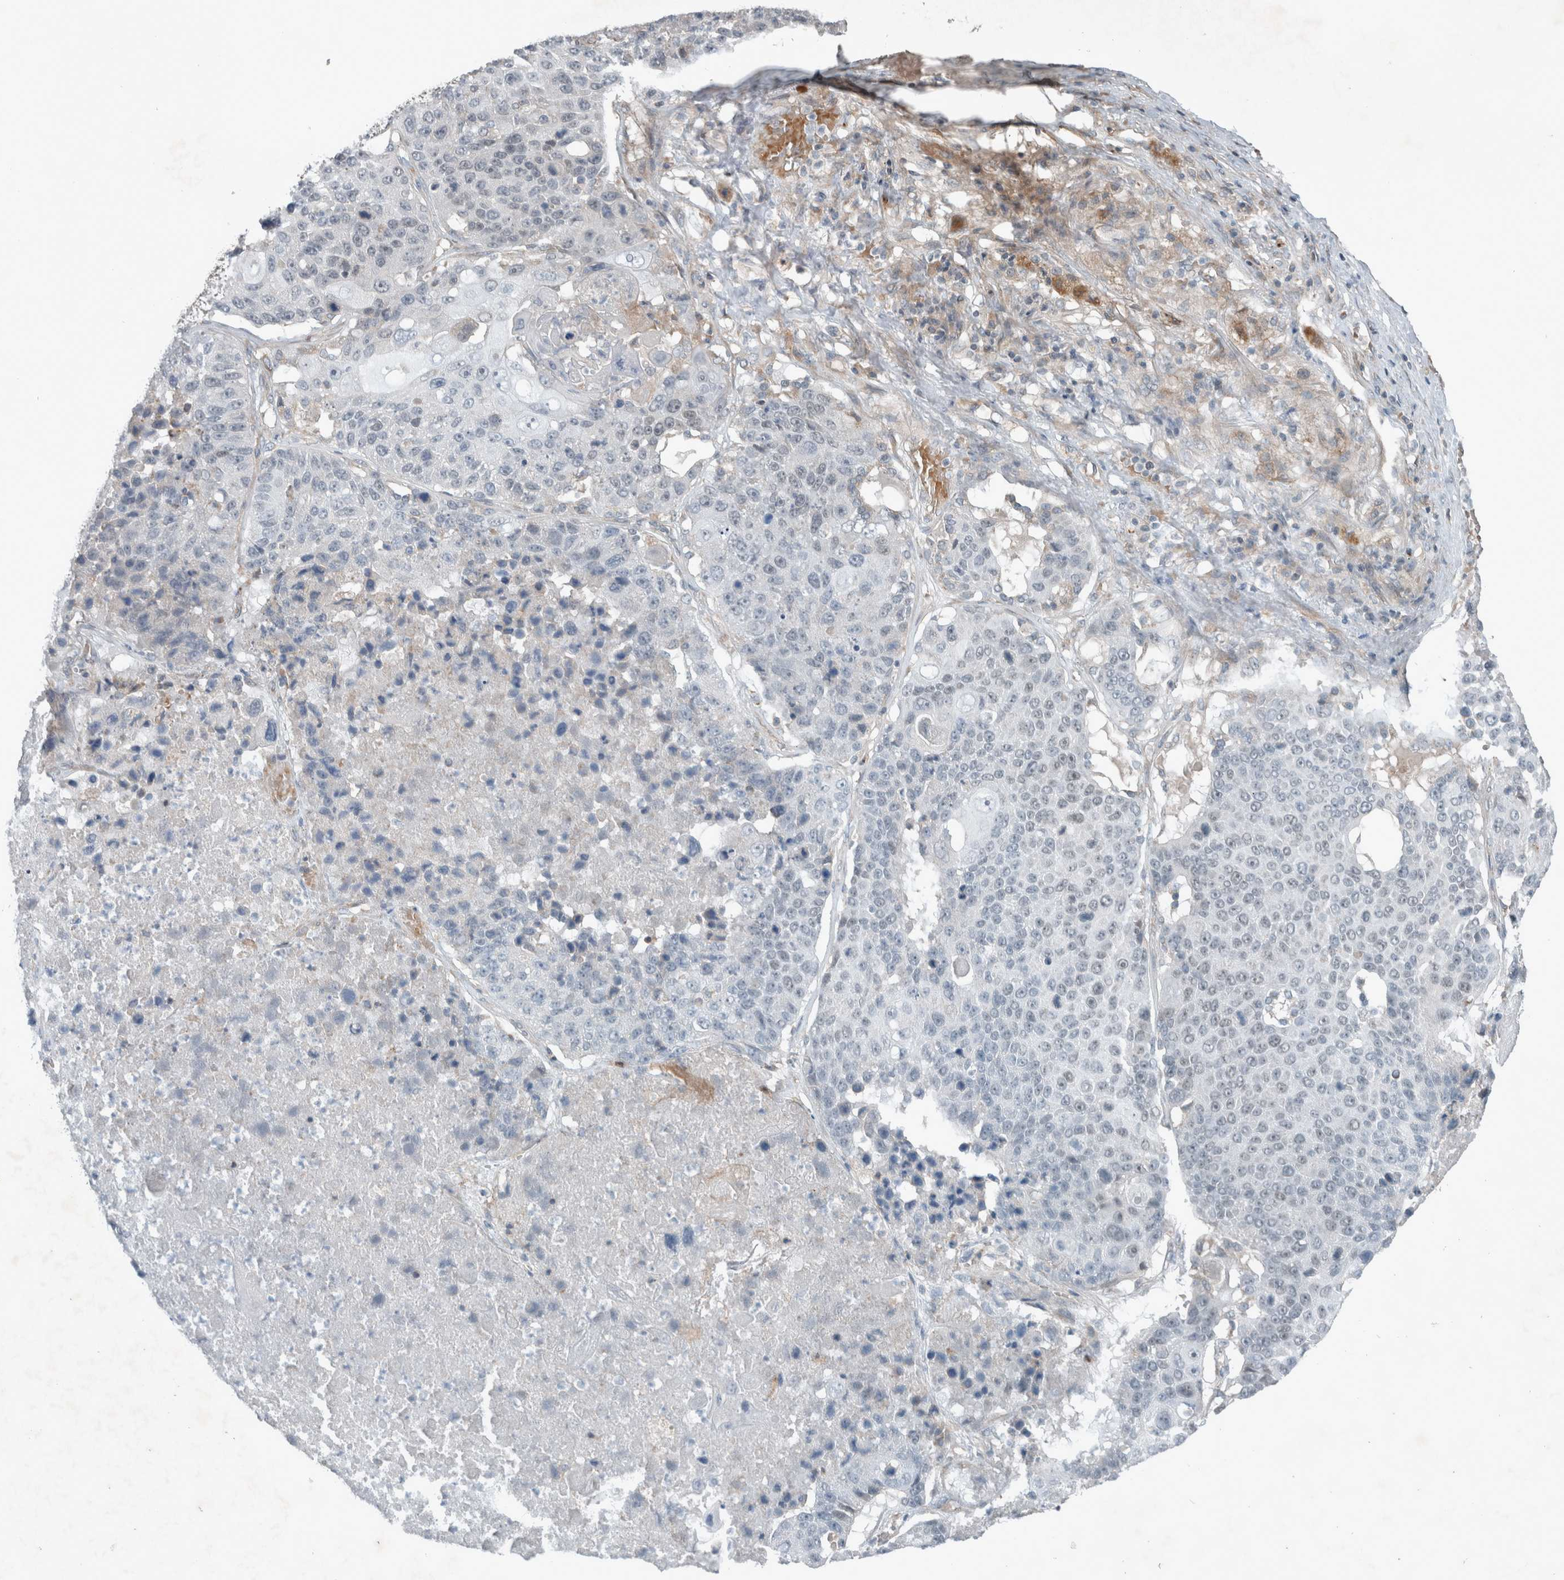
{"staining": {"intensity": "negative", "quantity": "none", "location": "none"}, "tissue": "lung cancer", "cell_type": "Tumor cells", "image_type": "cancer", "snomed": [{"axis": "morphology", "description": "Squamous cell carcinoma, NOS"}, {"axis": "topography", "description": "Lung"}], "caption": "An image of lung squamous cell carcinoma stained for a protein displays no brown staining in tumor cells. (Stains: DAB (3,3'-diaminobenzidine) IHC with hematoxylin counter stain, Microscopy: brightfield microscopy at high magnification).", "gene": "JADE2", "patient": {"sex": "male", "age": 61}}